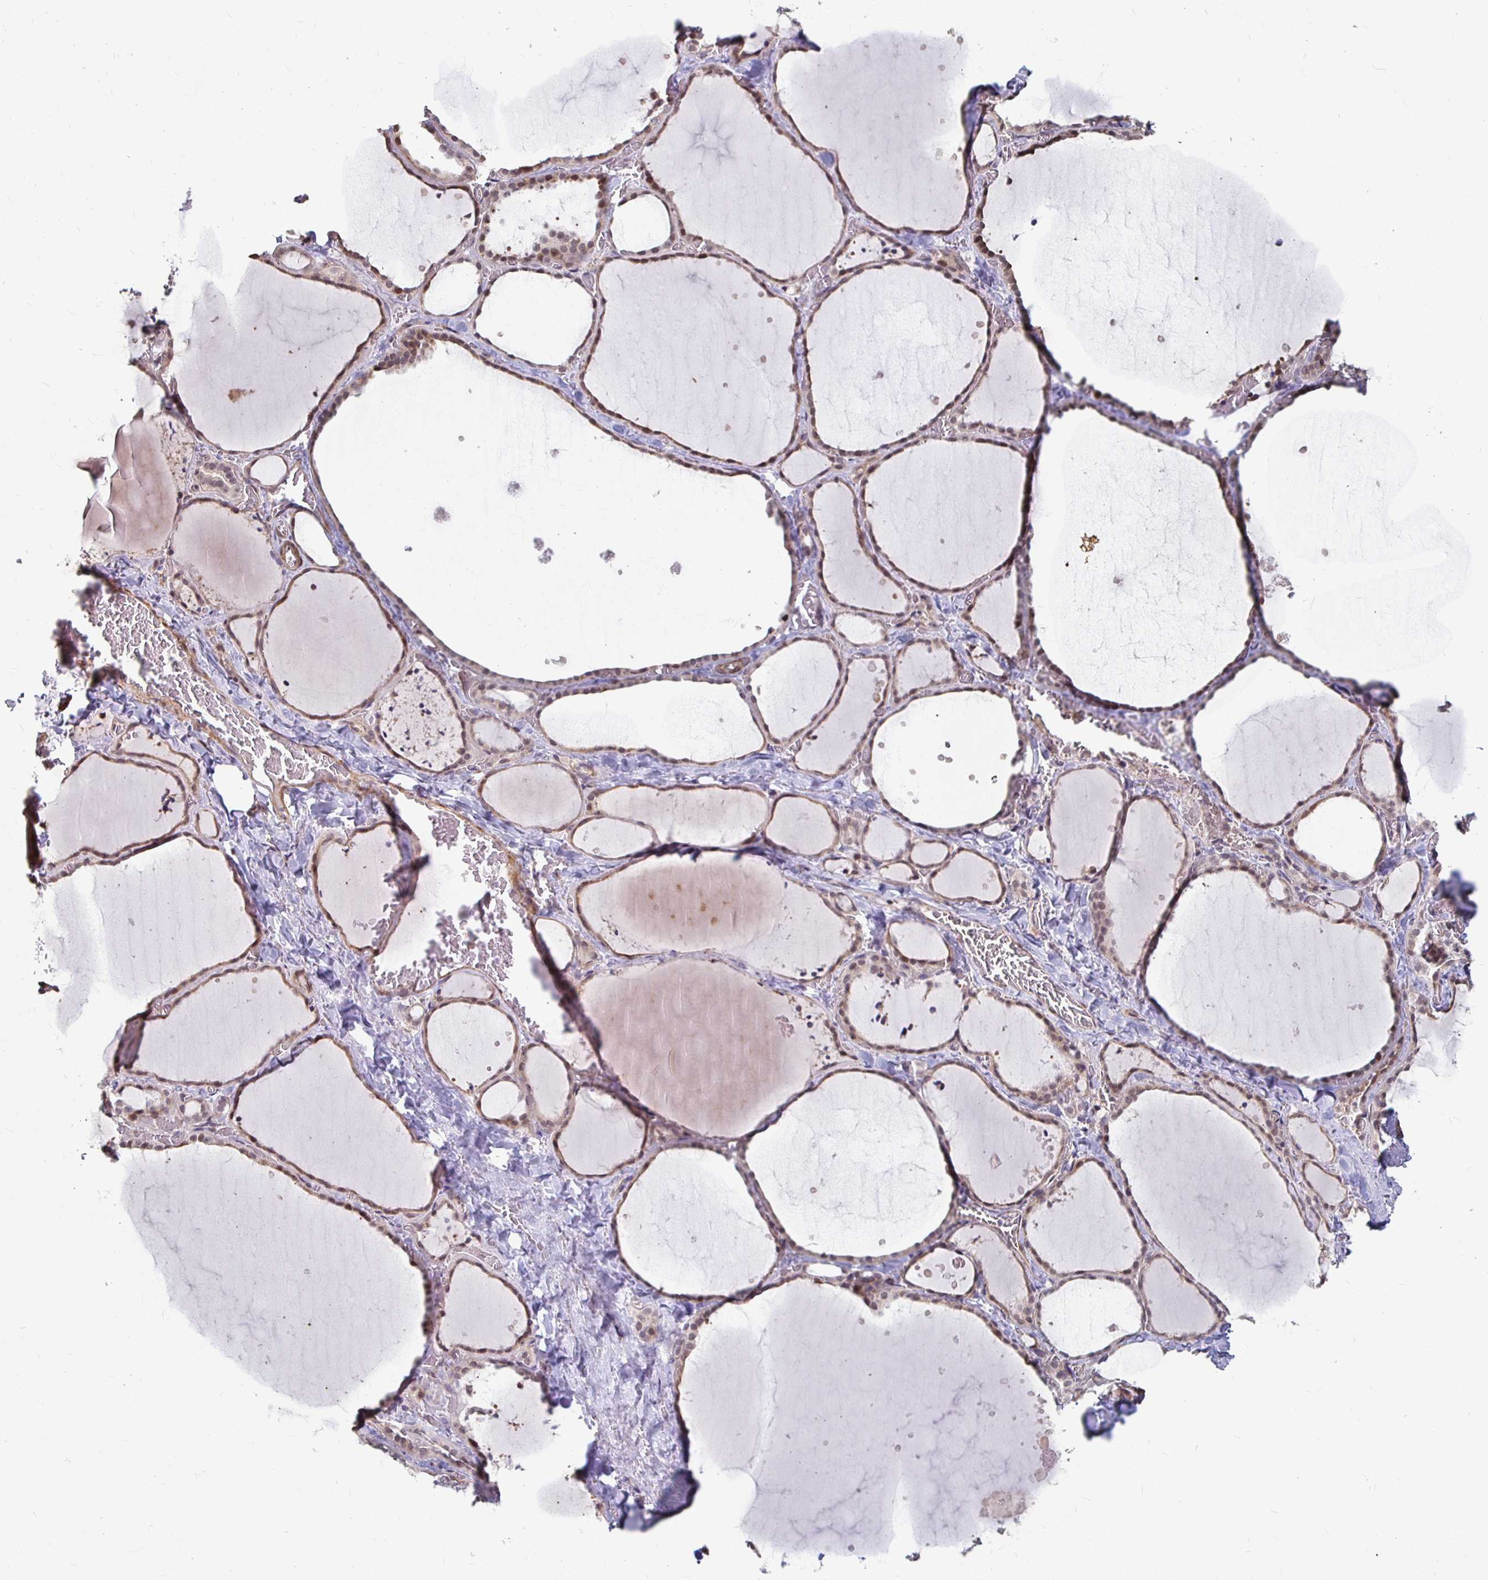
{"staining": {"intensity": "weak", "quantity": "25%-75%", "location": "cytoplasmic/membranous,nuclear"}, "tissue": "thyroid gland", "cell_type": "Glandular cells", "image_type": "normal", "snomed": [{"axis": "morphology", "description": "Normal tissue, NOS"}, {"axis": "topography", "description": "Thyroid gland"}], "caption": "High-power microscopy captured an immunohistochemistry (IHC) photomicrograph of unremarkable thyroid gland, revealing weak cytoplasmic/membranous,nuclear staining in approximately 25%-75% of glandular cells.", "gene": "CAPN11", "patient": {"sex": "female", "age": 36}}